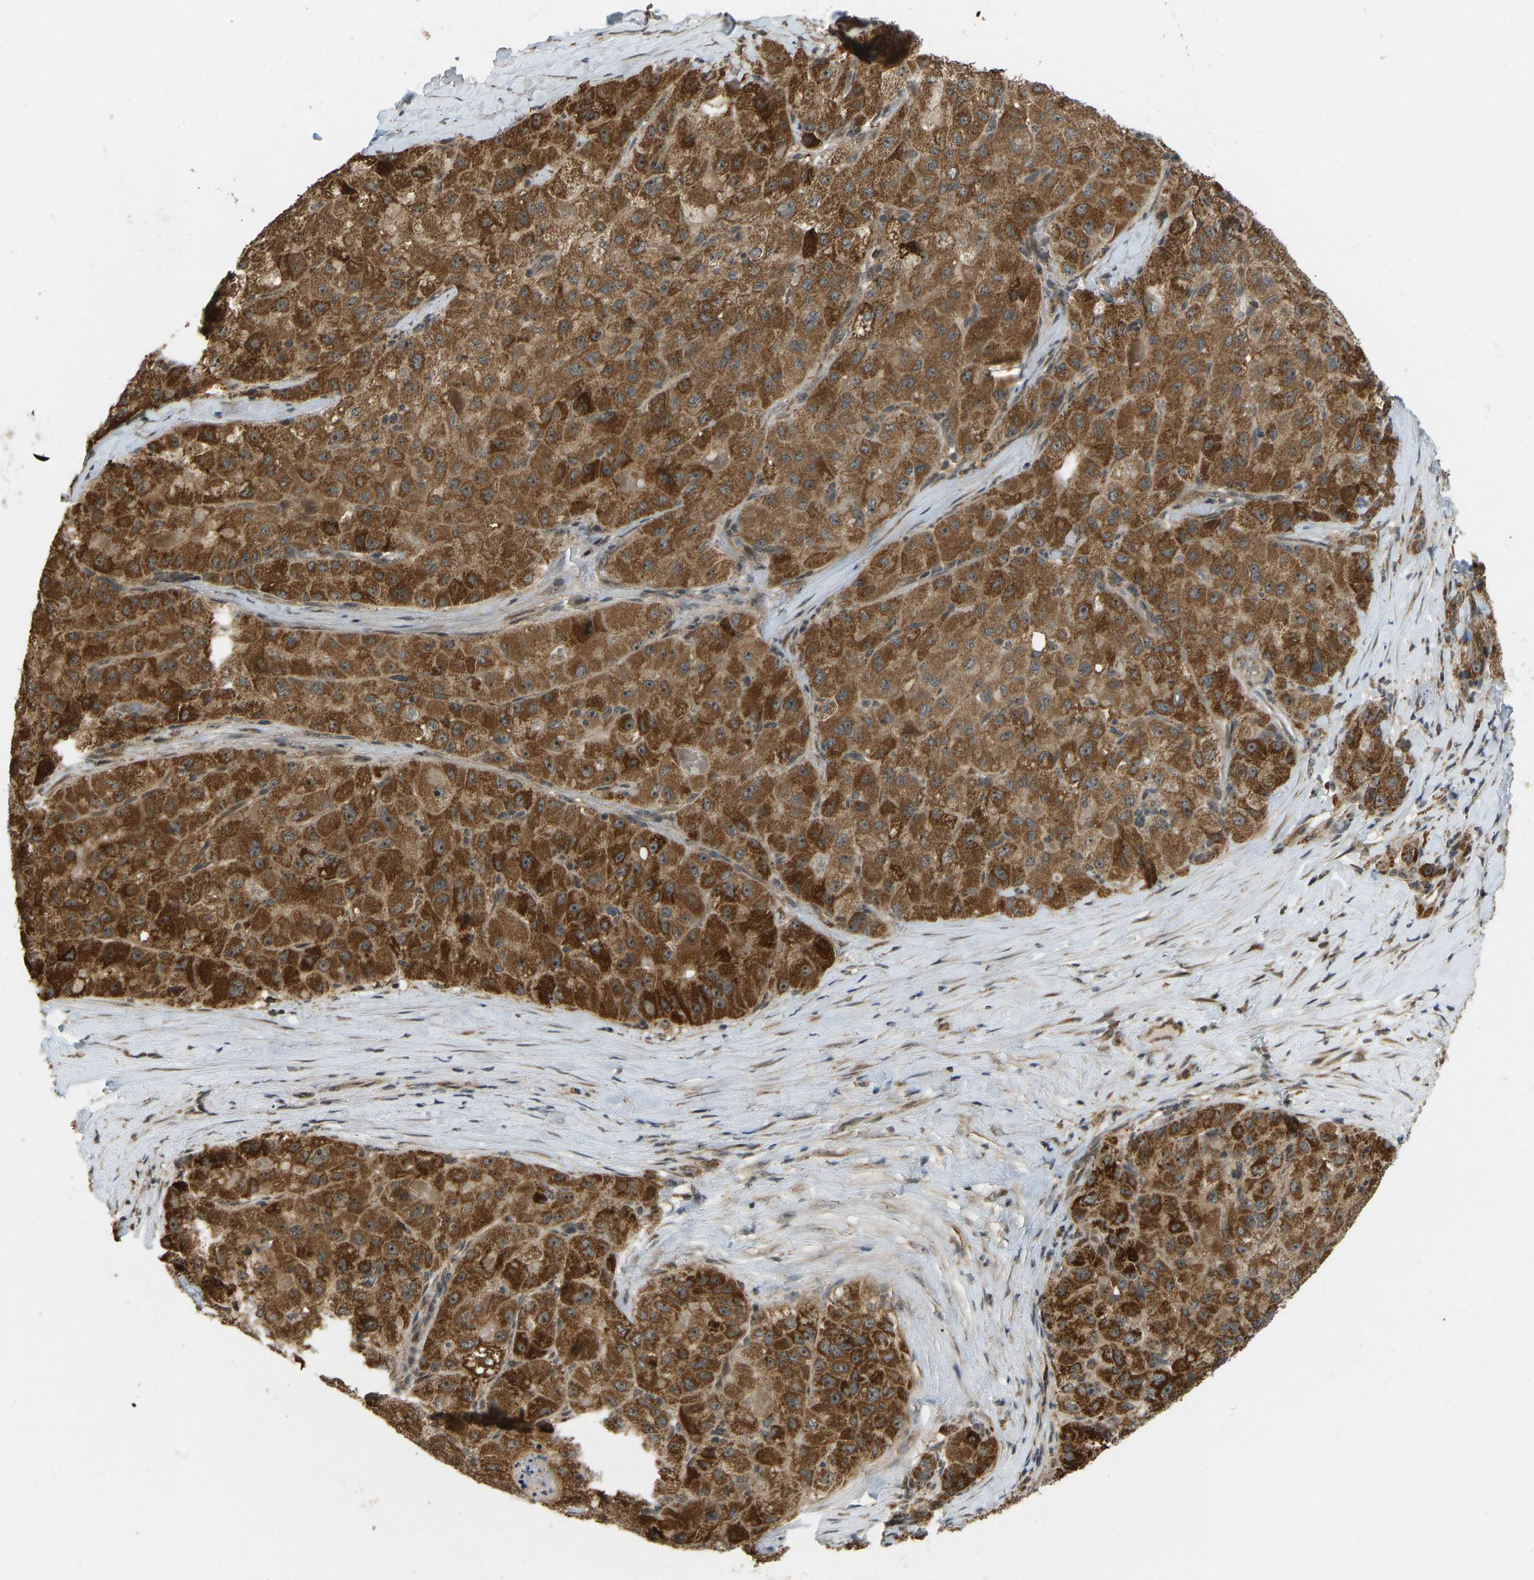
{"staining": {"intensity": "strong", "quantity": ">75%", "location": "cytoplasmic/membranous"}, "tissue": "liver cancer", "cell_type": "Tumor cells", "image_type": "cancer", "snomed": [{"axis": "morphology", "description": "Carcinoma, Hepatocellular, NOS"}, {"axis": "topography", "description": "Liver"}], "caption": "Liver hepatocellular carcinoma stained with DAB (3,3'-diaminobenzidine) immunohistochemistry shows high levels of strong cytoplasmic/membranous staining in approximately >75% of tumor cells.", "gene": "ACADS", "patient": {"sex": "male", "age": 80}}